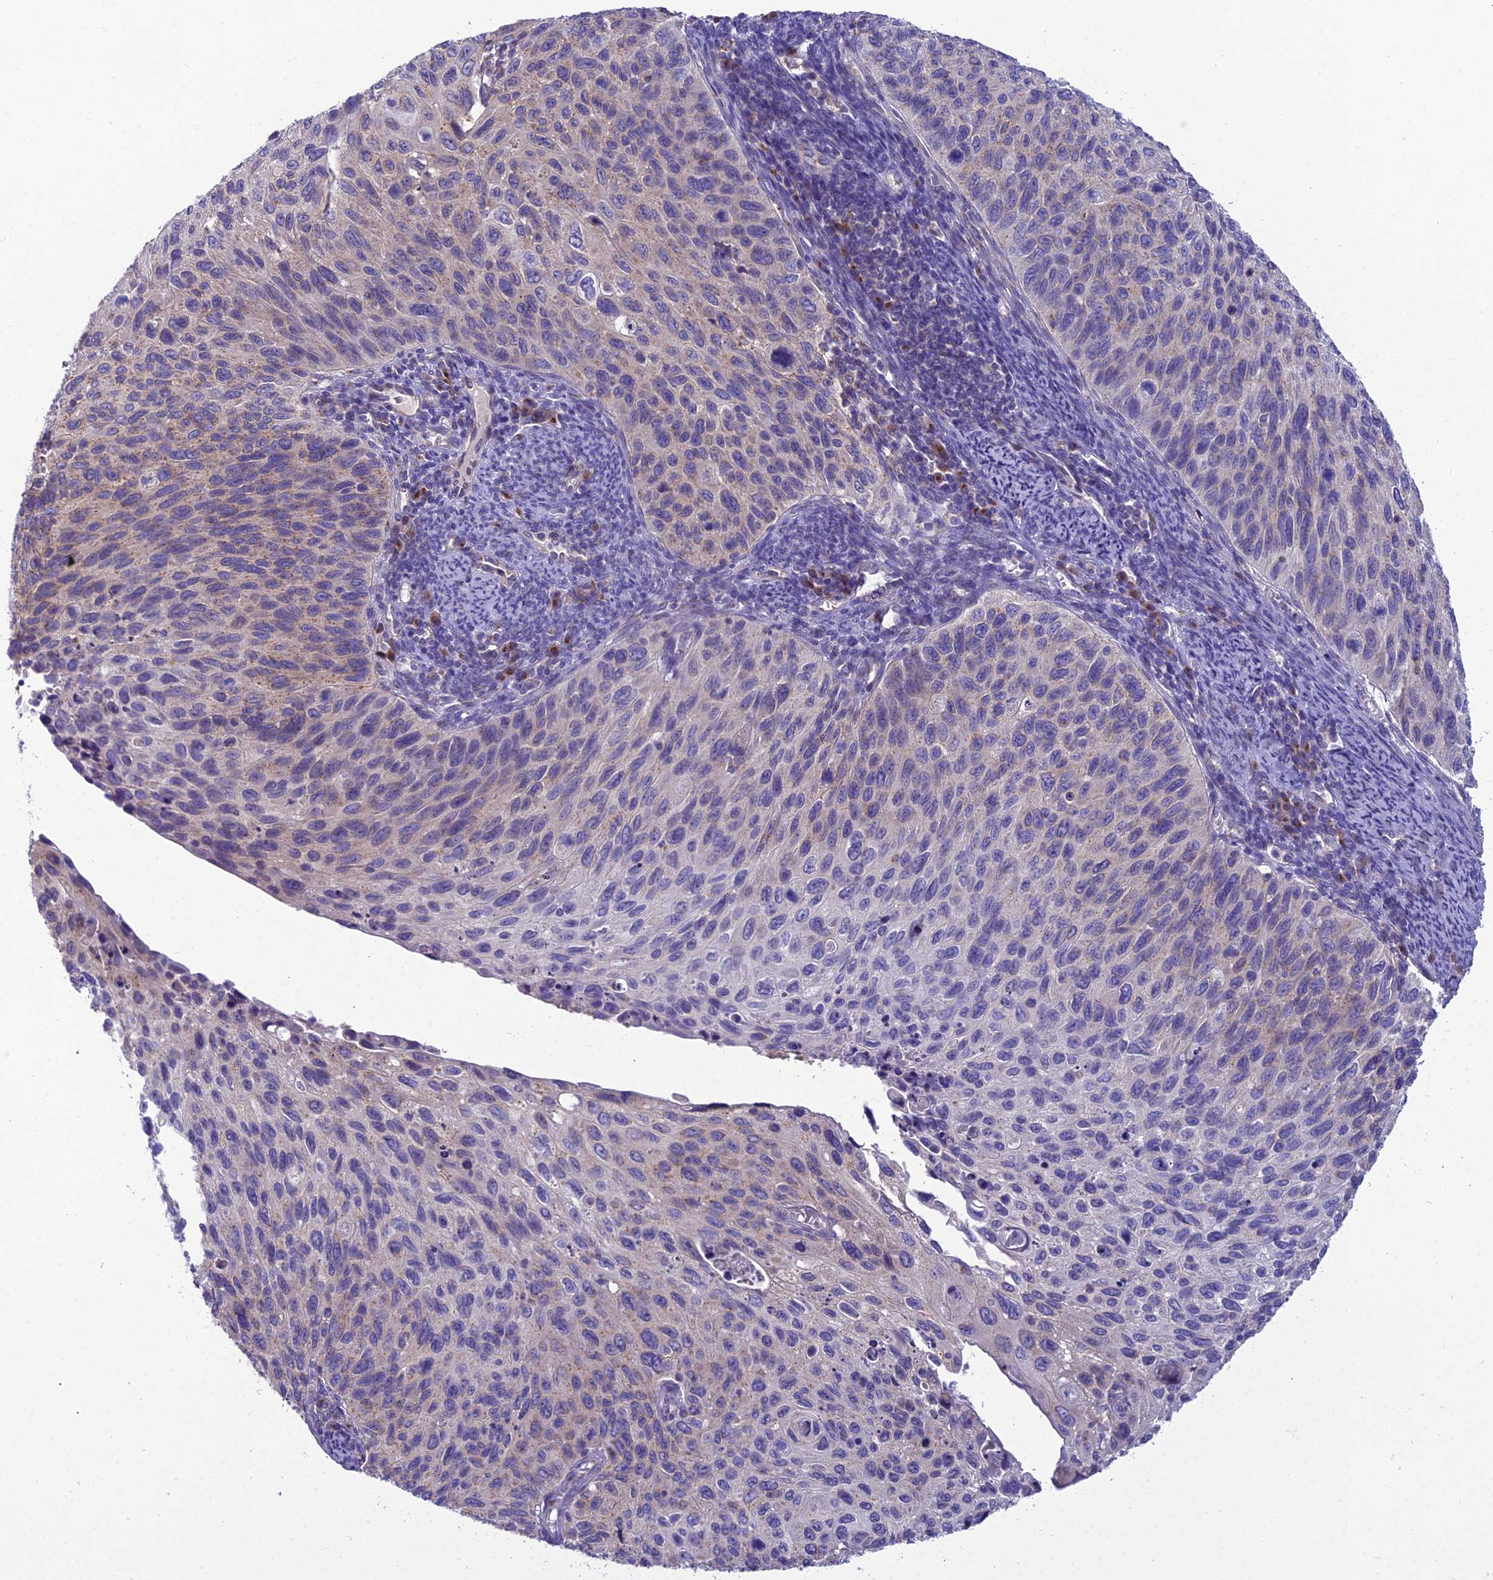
{"staining": {"intensity": "weak", "quantity": "25%-75%", "location": "cytoplasmic/membranous"}, "tissue": "cervical cancer", "cell_type": "Tumor cells", "image_type": "cancer", "snomed": [{"axis": "morphology", "description": "Squamous cell carcinoma, NOS"}, {"axis": "topography", "description": "Cervix"}], "caption": "A high-resolution histopathology image shows immunohistochemistry staining of cervical cancer, which reveals weak cytoplasmic/membranous staining in approximately 25%-75% of tumor cells. (IHC, brightfield microscopy, high magnification).", "gene": "GOLPH3", "patient": {"sex": "female", "age": 70}}